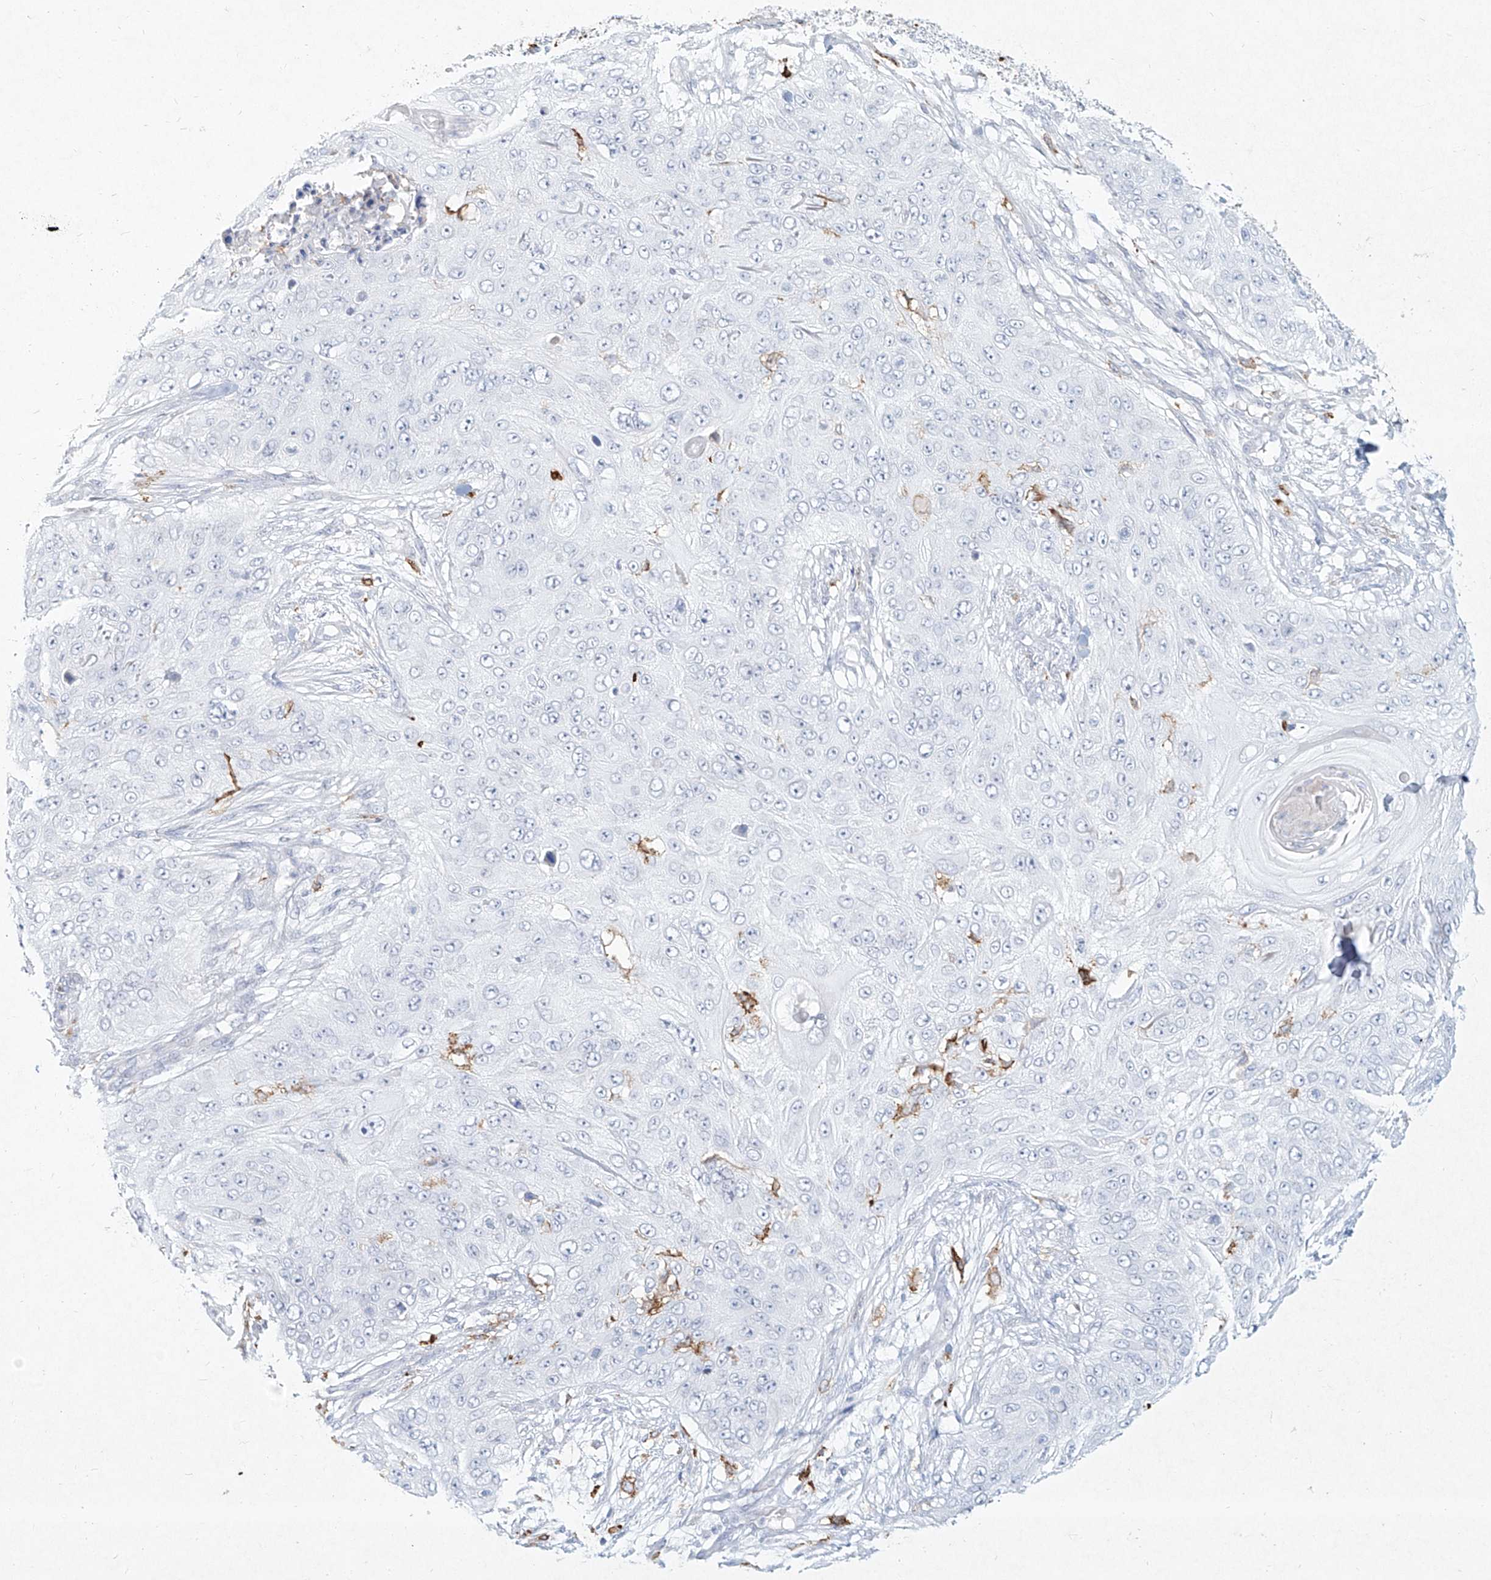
{"staining": {"intensity": "negative", "quantity": "none", "location": "none"}, "tissue": "skin cancer", "cell_type": "Tumor cells", "image_type": "cancer", "snomed": [{"axis": "morphology", "description": "Squamous cell carcinoma, NOS"}, {"axis": "topography", "description": "Skin"}], "caption": "A photomicrograph of skin cancer stained for a protein reveals no brown staining in tumor cells.", "gene": "CD209", "patient": {"sex": "female", "age": 80}}